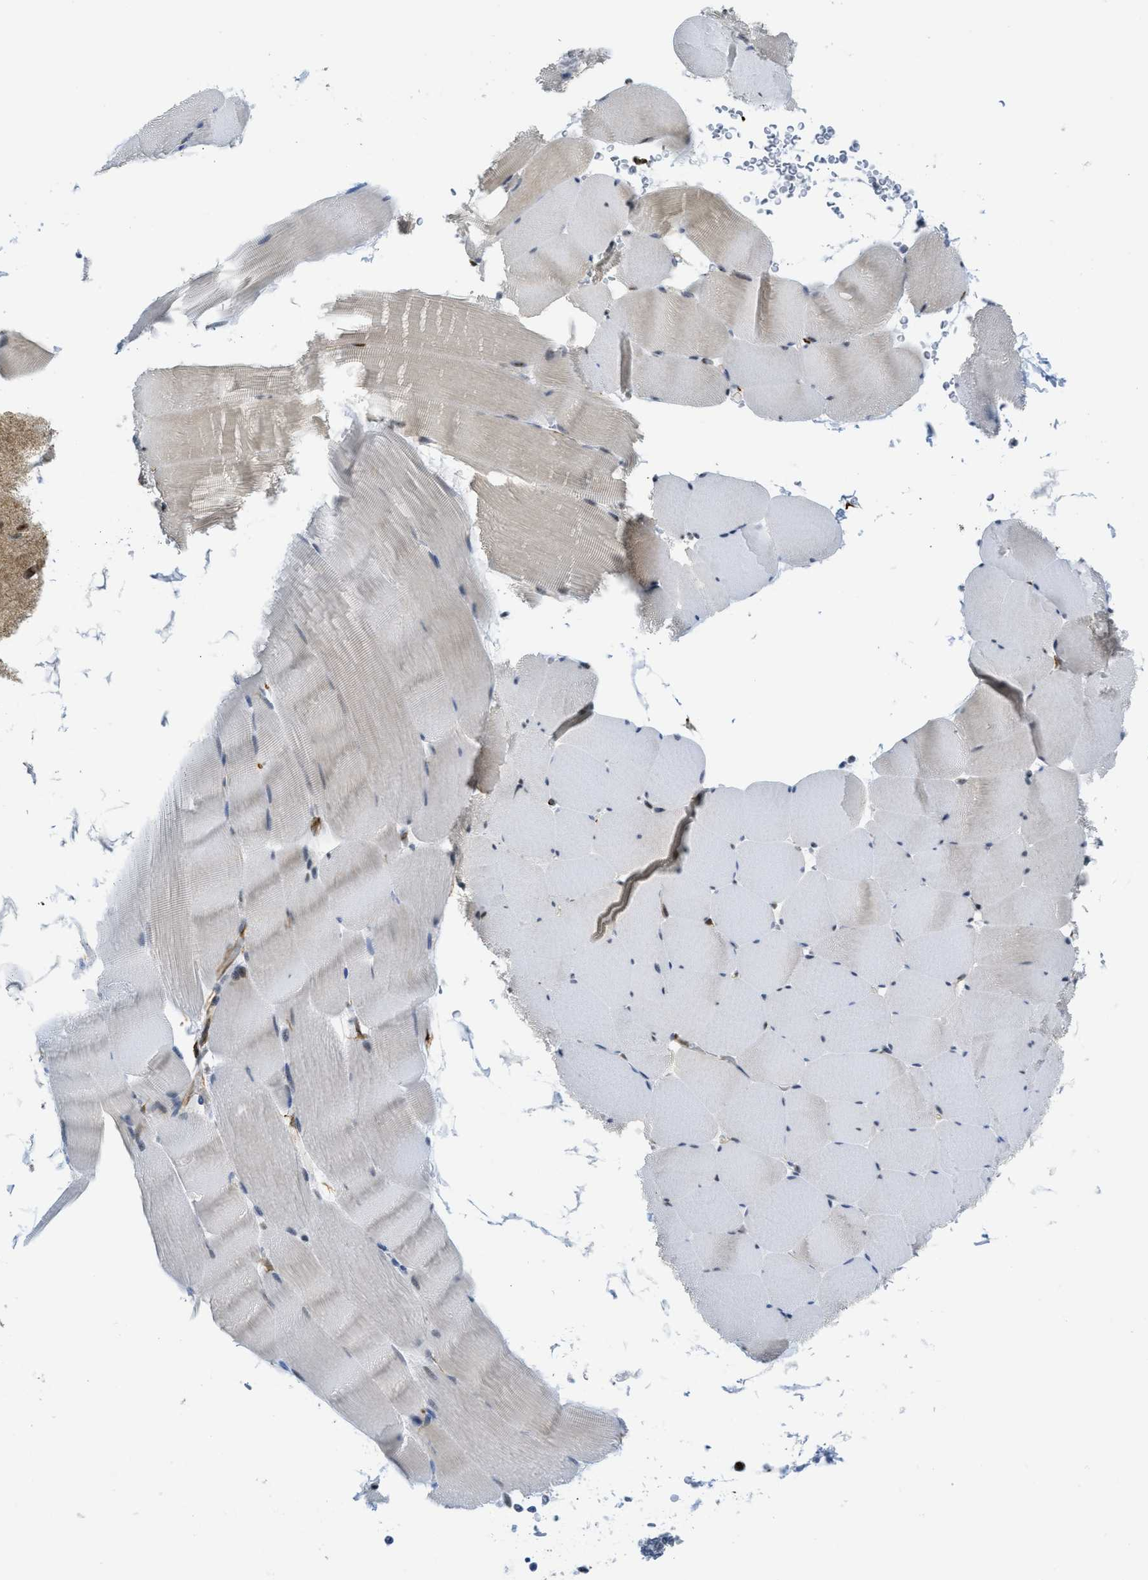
{"staining": {"intensity": "weak", "quantity": "25%-75%", "location": "nuclear"}, "tissue": "skeletal muscle", "cell_type": "Myocytes", "image_type": "normal", "snomed": [{"axis": "morphology", "description": "Normal tissue, NOS"}, {"axis": "topography", "description": "Skeletal muscle"}], "caption": "Skeletal muscle stained for a protein (brown) shows weak nuclear positive expression in approximately 25%-75% of myocytes.", "gene": "LRRC8B", "patient": {"sex": "male", "age": 62}}